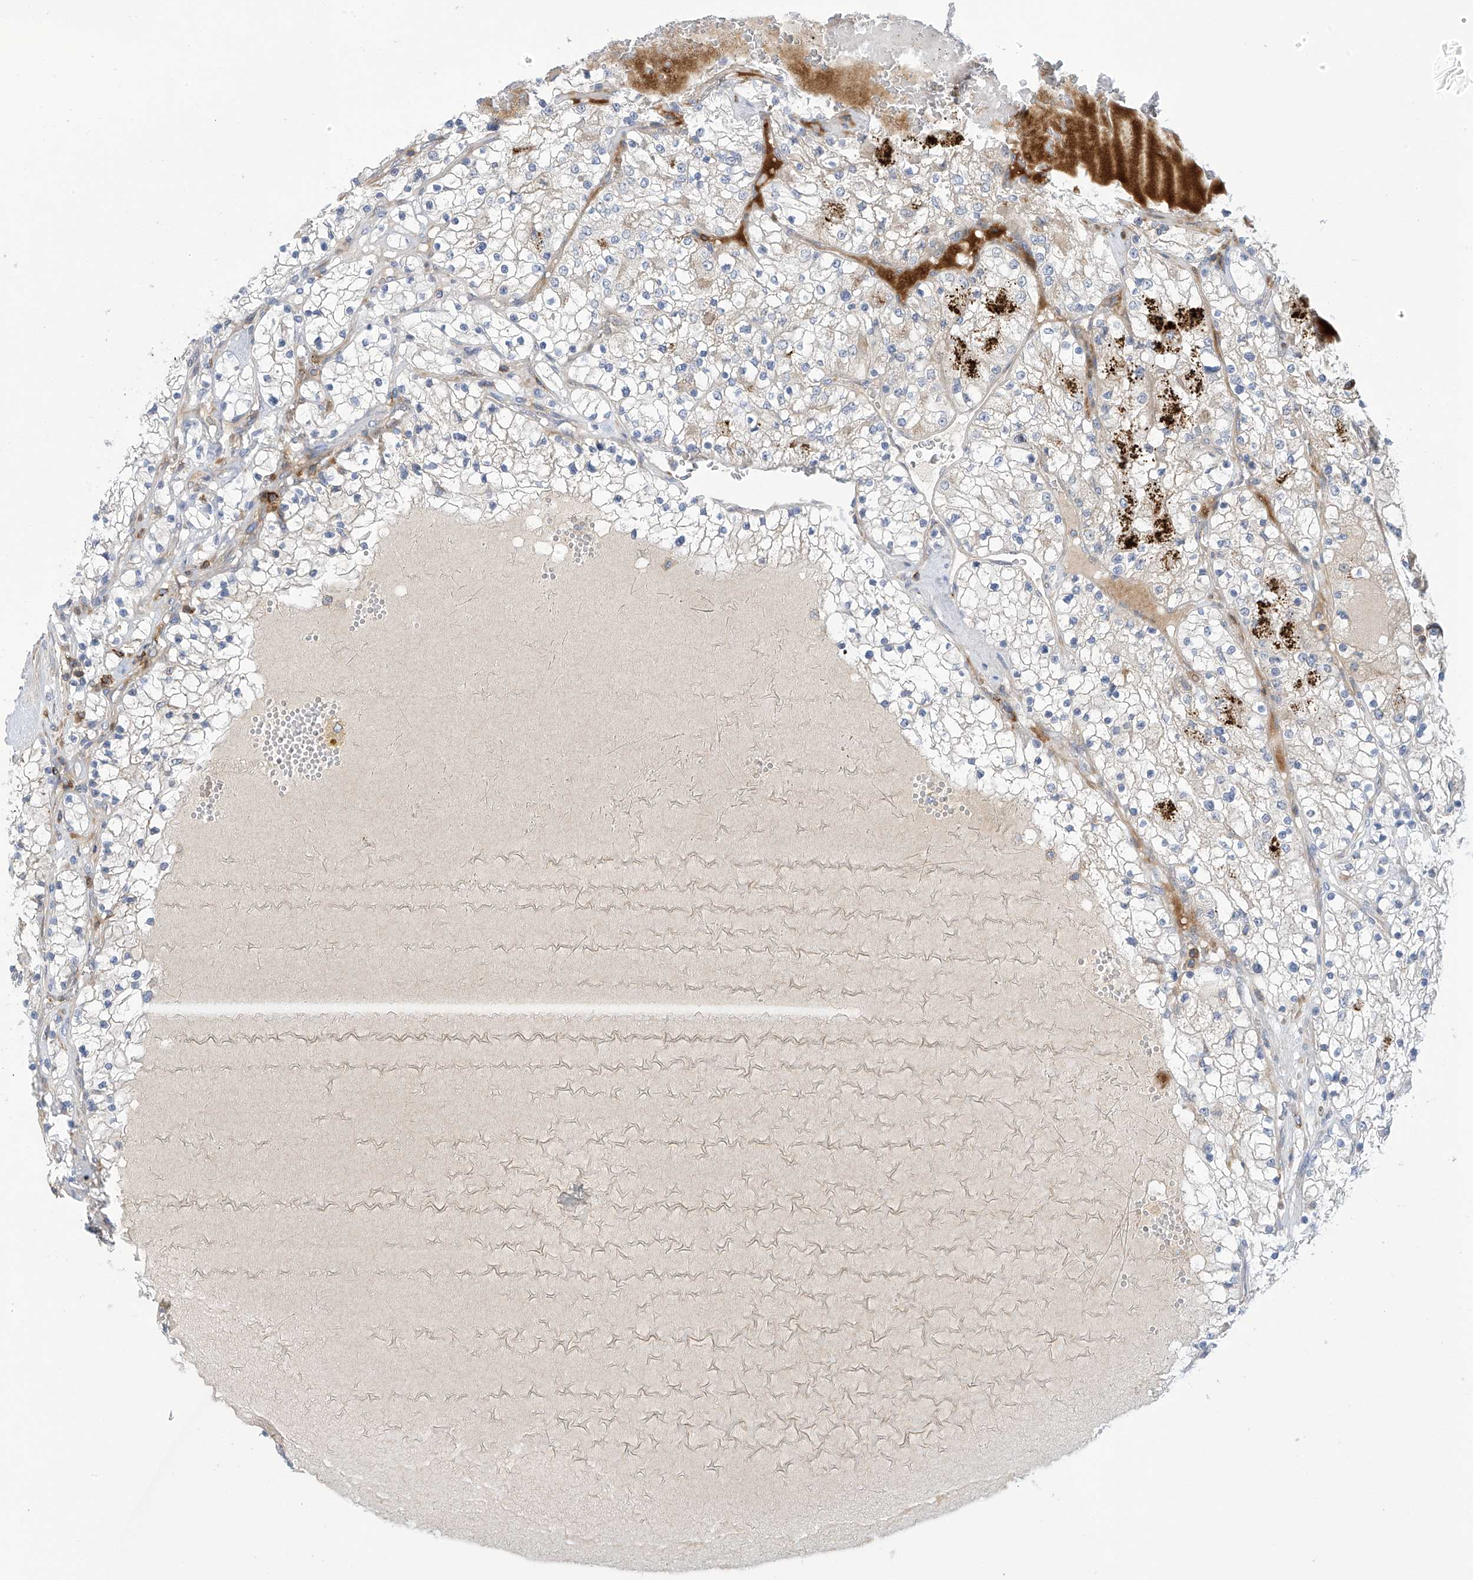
{"staining": {"intensity": "negative", "quantity": "none", "location": "none"}, "tissue": "renal cancer", "cell_type": "Tumor cells", "image_type": "cancer", "snomed": [{"axis": "morphology", "description": "Normal tissue, NOS"}, {"axis": "morphology", "description": "Adenocarcinoma, NOS"}, {"axis": "topography", "description": "Kidney"}], "caption": "DAB (3,3'-diaminobenzidine) immunohistochemical staining of human renal adenocarcinoma reveals no significant positivity in tumor cells.", "gene": "IBA57", "patient": {"sex": "male", "age": 68}}